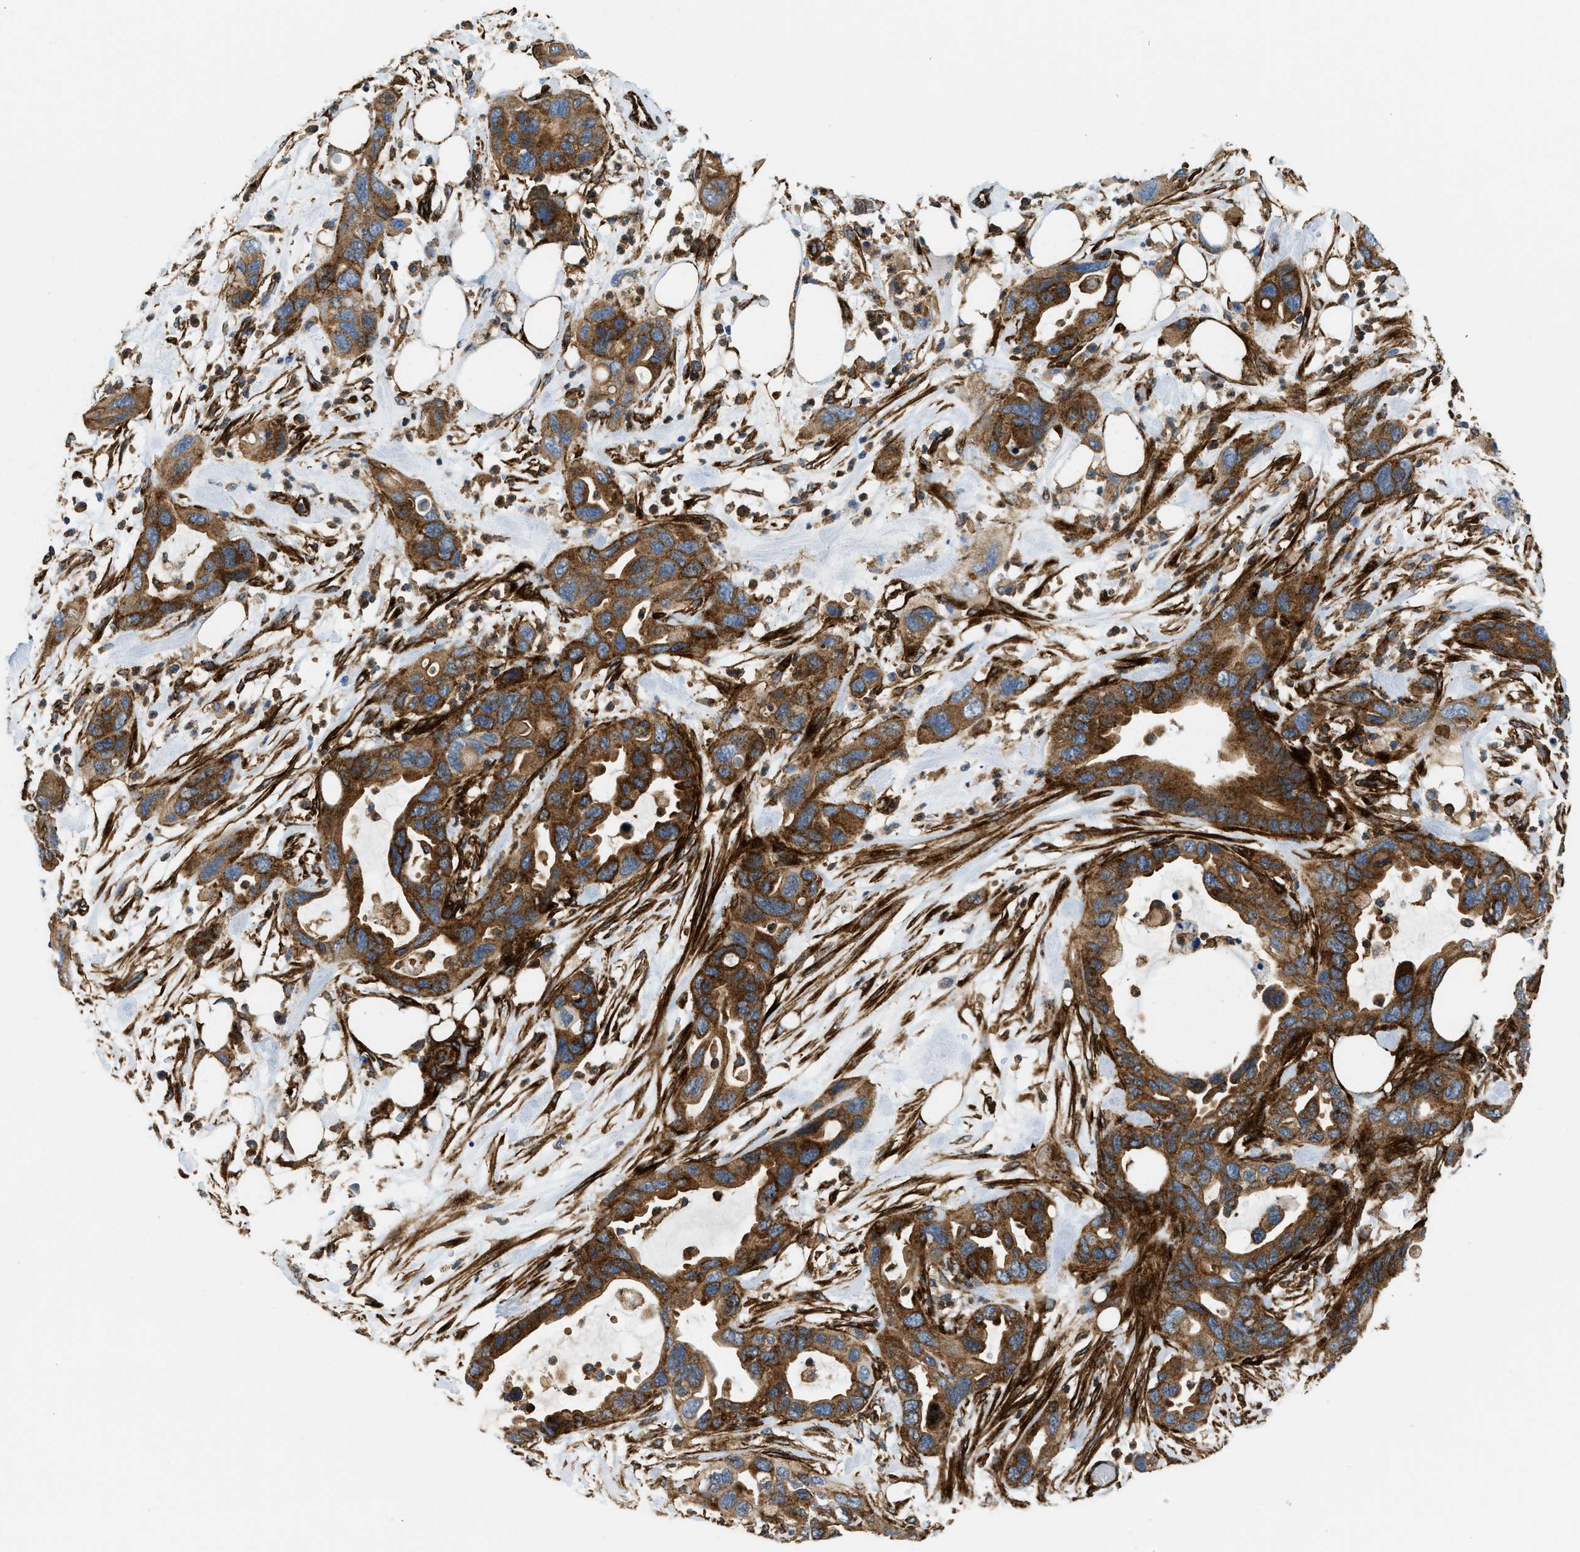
{"staining": {"intensity": "strong", "quantity": ">75%", "location": "cytoplasmic/membranous"}, "tissue": "pancreatic cancer", "cell_type": "Tumor cells", "image_type": "cancer", "snomed": [{"axis": "morphology", "description": "Adenocarcinoma, NOS"}, {"axis": "topography", "description": "Pancreas"}], "caption": "IHC of pancreatic adenocarcinoma shows high levels of strong cytoplasmic/membranous staining in approximately >75% of tumor cells. (Brightfield microscopy of DAB IHC at high magnification).", "gene": "HIP1", "patient": {"sex": "female", "age": 71}}